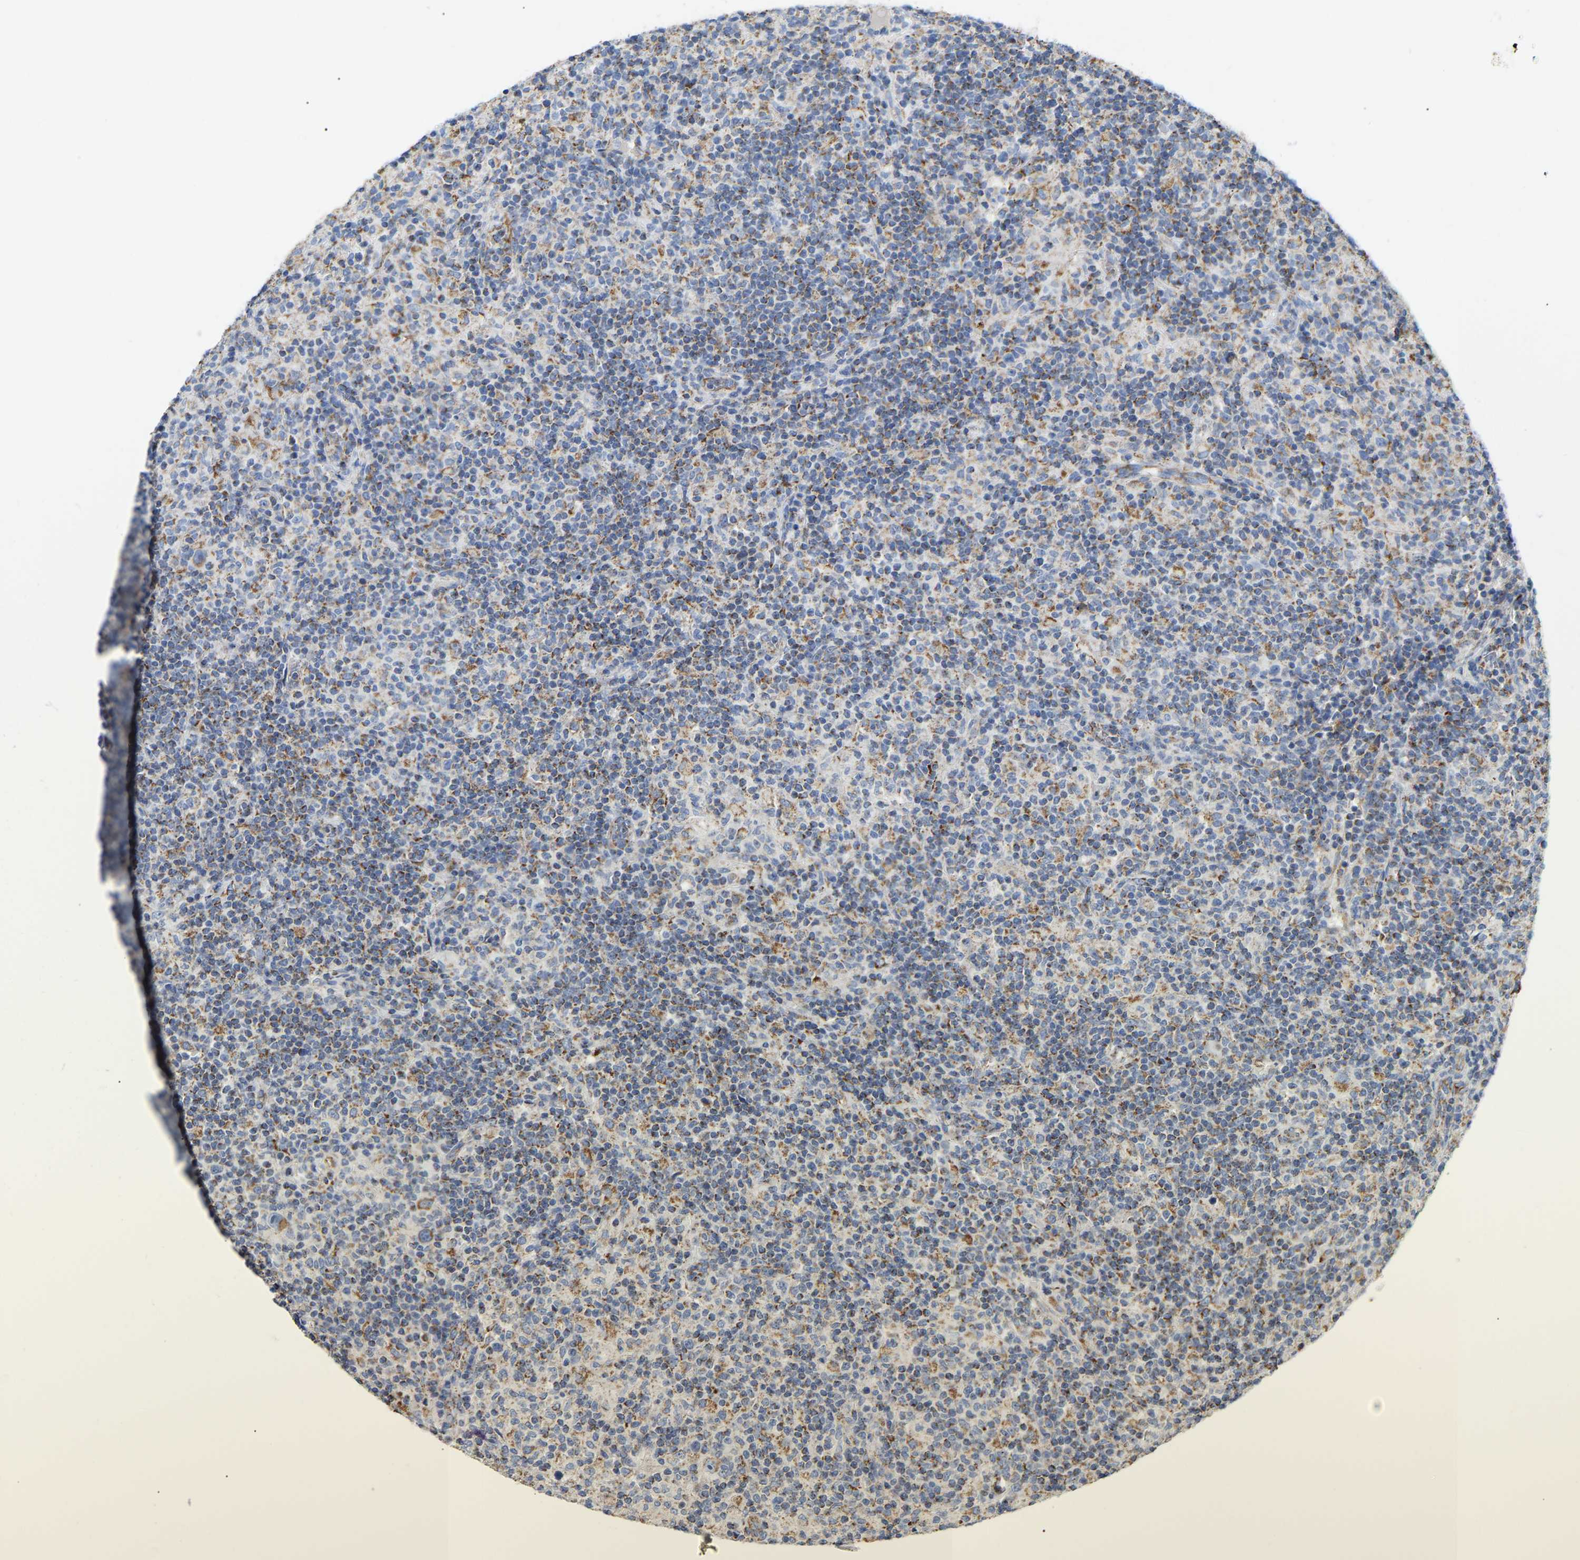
{"staining": {"intensity": "moderate", "quantity": ">75%", "location": "cytoplasmic/membranous"}, "tissue": "lymphoma", "cell_type": "Tumor cells", "image_type": "cancer", "snomed": [{"axis": "morphology", "description": "Hodgkin's disease, NOS"}, {"axis": "topography", "description": "Lymph node"}], "caption": "High-magnification brightfield microscopy of lymphoma stained with DAB (3,3'-diaminobenzidine) (brown) and counterstained with hematoxylin (blue). tumor cells exhibit moderate cytoplasmic/membranous expression is appreciated in approximately>75% of cells. (IHC, brightfield microscopy, high magnification).", "gene": "HIBADH", "patient": {"sex": "male", "age": 70}}